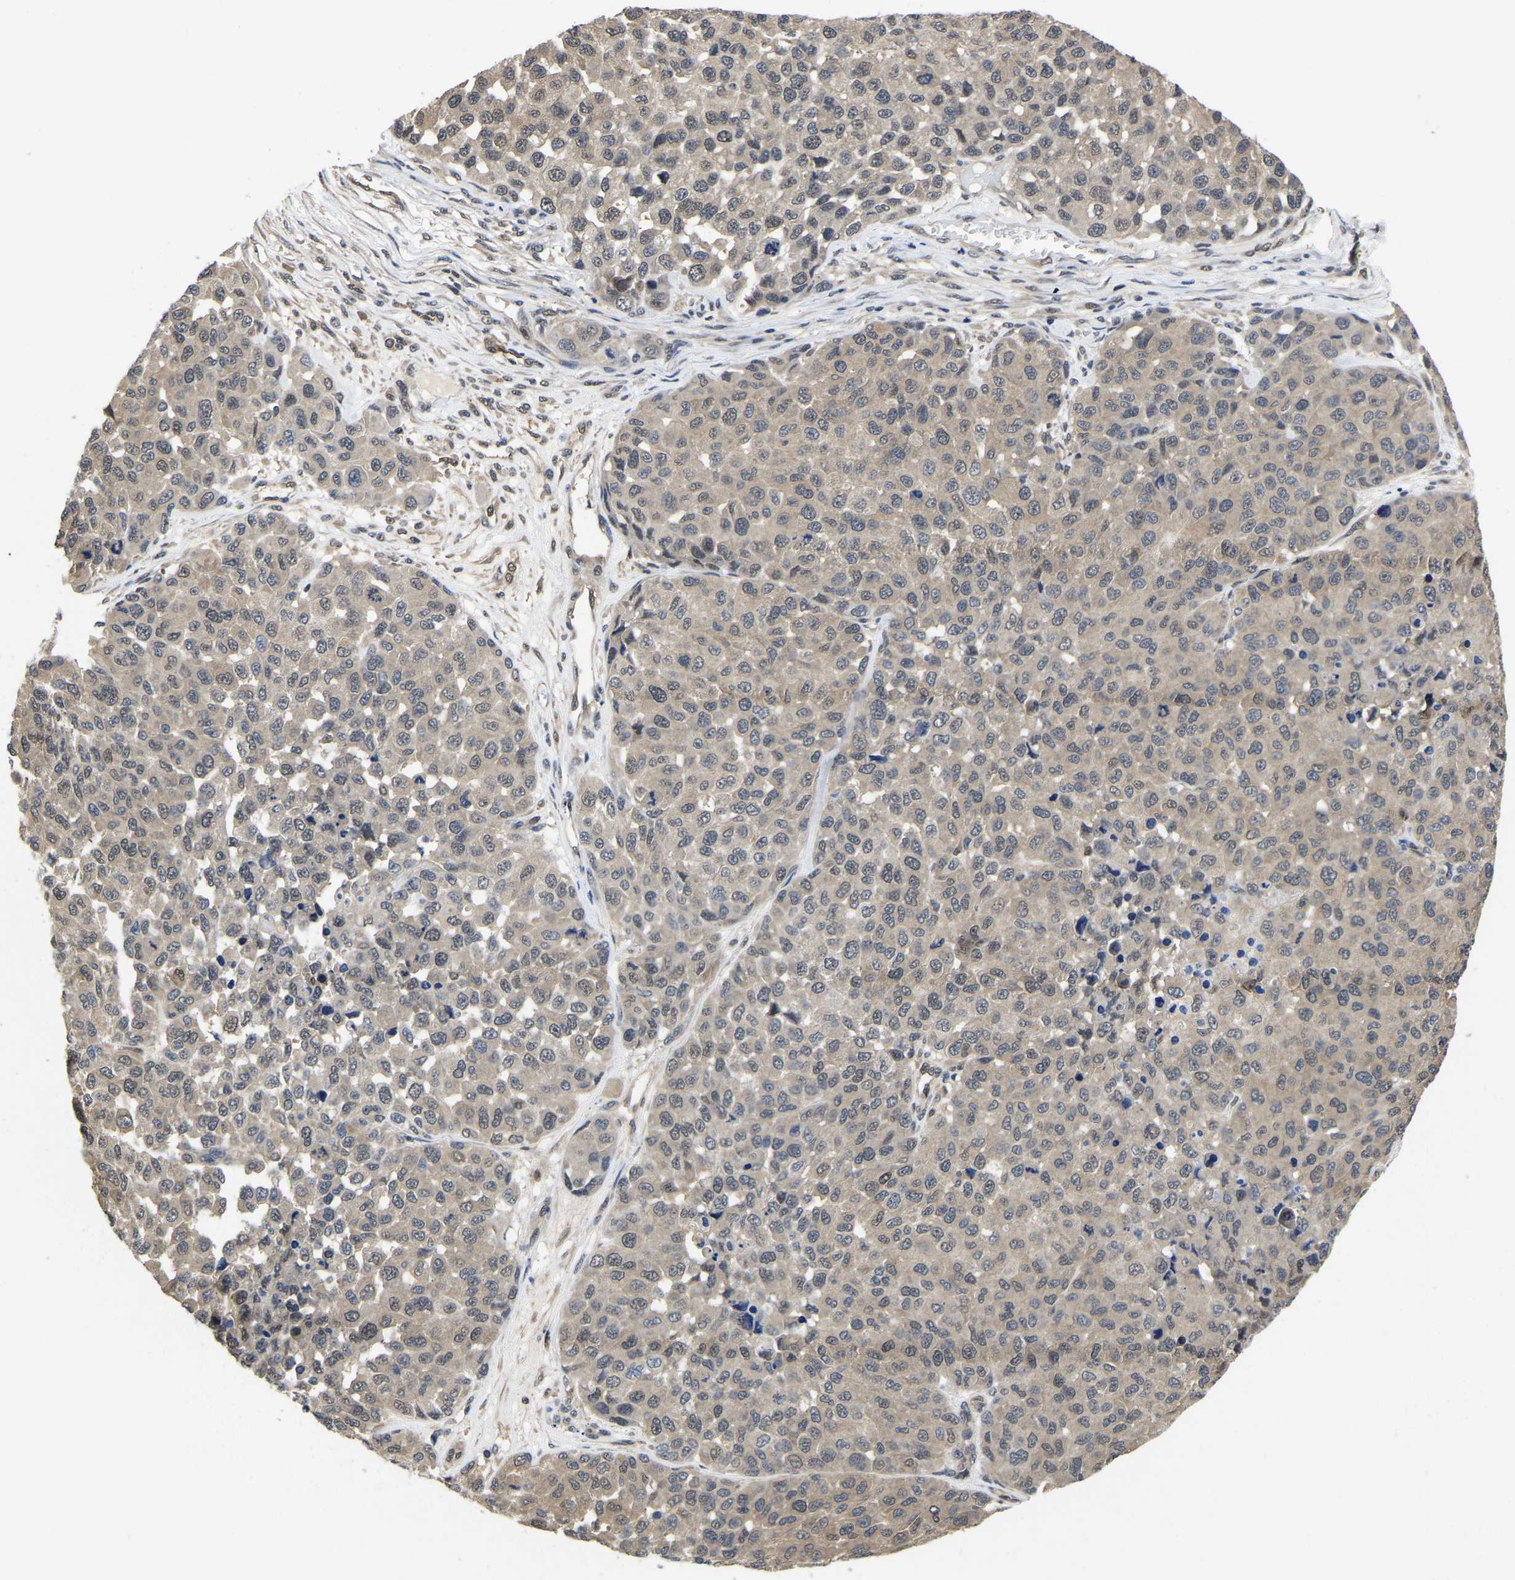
{"staining": {"intensity": "weak", "quantity": "25%-75%", "location": "cytoplasmic/membranous,nuclear"}, "tissue": "melanoma", "cell_type": "Tumor cells", "image_type": "cancer", "snomed": [{"axis": "morphology", "description": "Malignant melanoma, NOS"}, {"axis": "topography", "description": "Skin"}], "caption": "Tumor cells reveal weak cytoplasmic/membranous and nuclear expression in approximately 25%-75% of cells in malignant melanoma. Using DAB (brown) and hematoxylin (blue) stains, captured at high magnification using brightfield microscopy.", "gene": "MCOLN2", "patient": {"sex": "male", "age": 62}}